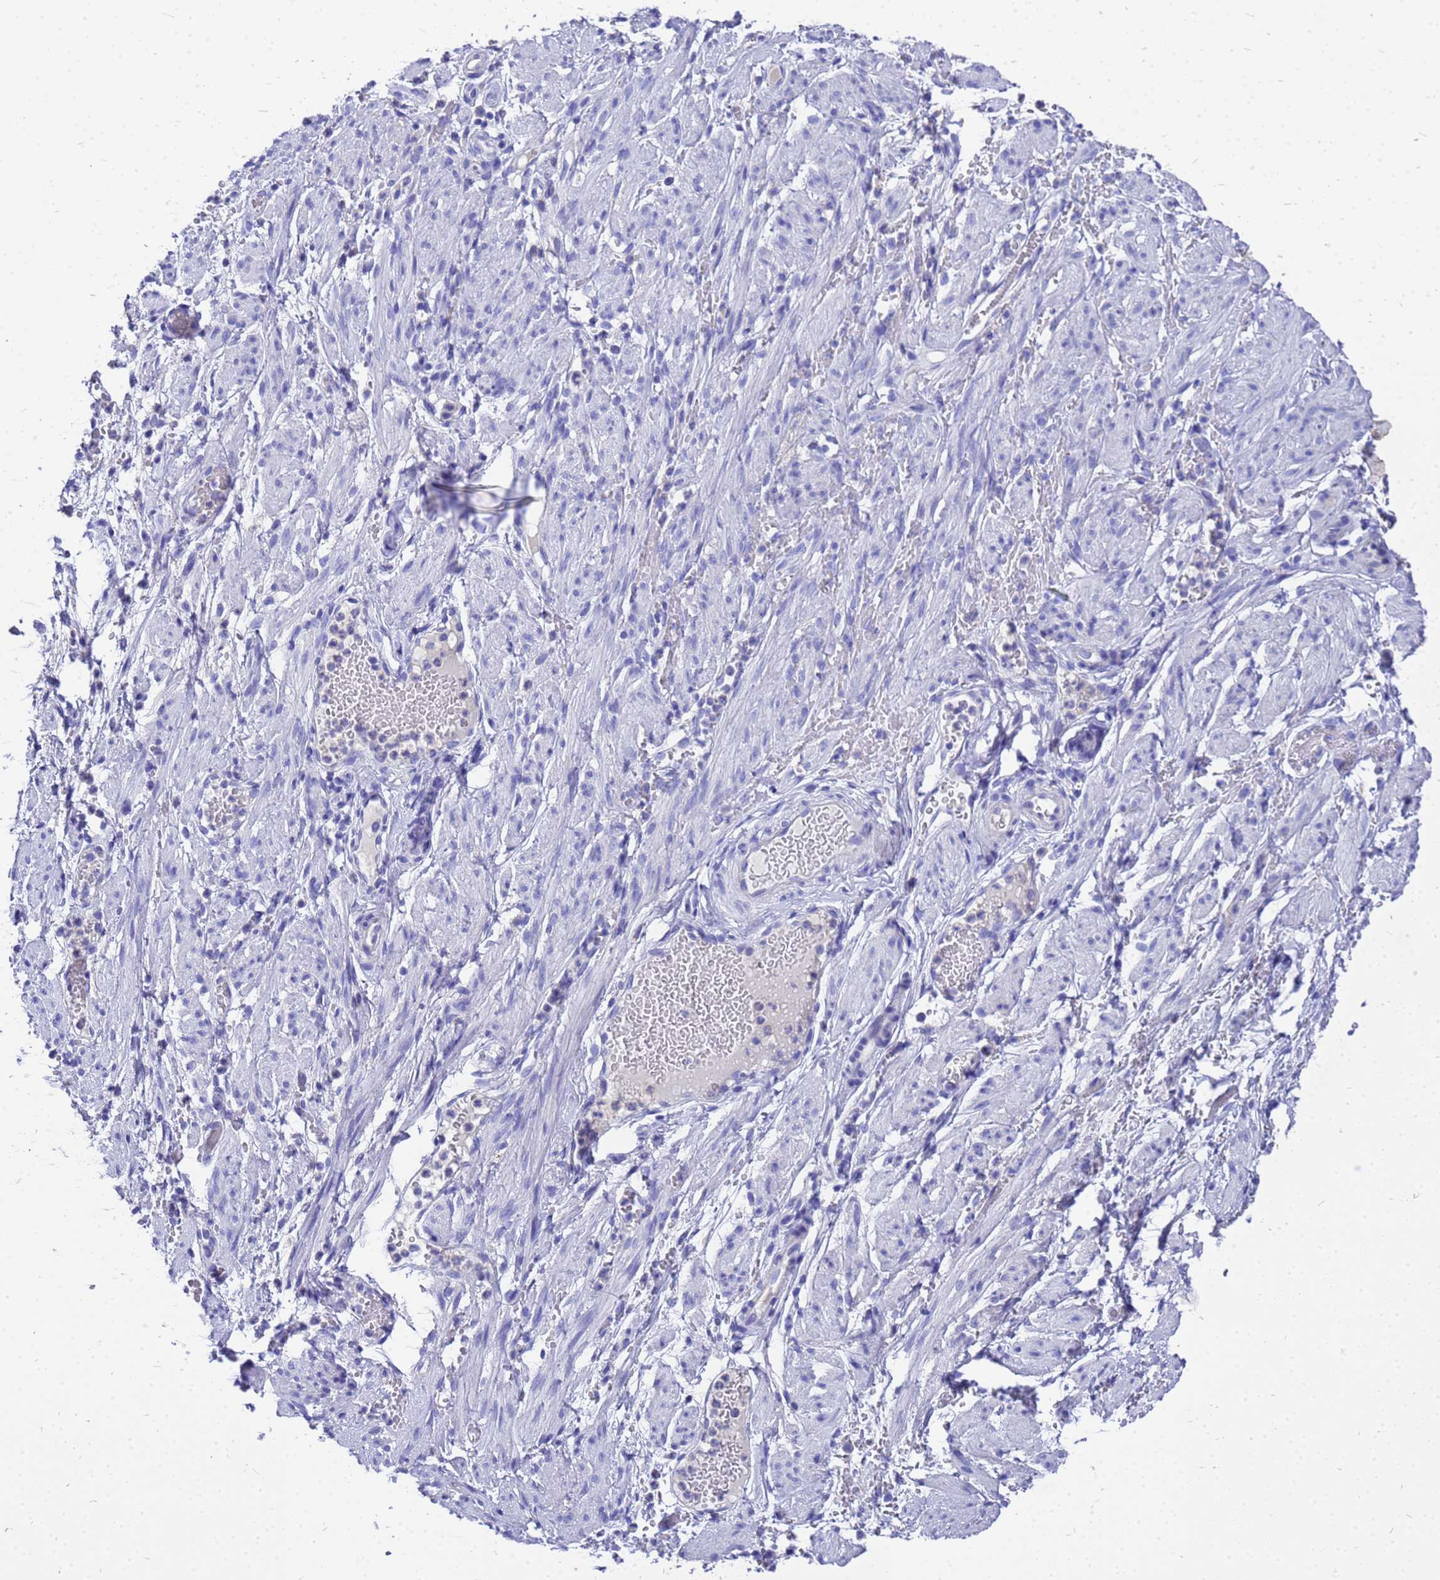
{"staining": {"intensity": "negative", "quantity": "none", "location": "none"}, "tissue": "adipose tissue", "cell_type": "Adipocytes", "image_type": "normal", "snomed": [{"axis": "morphology", "description": "Normal tissue, NOS"}, {"axis": "topography", "description": "Smooth muscle"}, {"axis": "topography", "description": "Peripheral nerve tissue"}], "caption": "A micrograph of adipose tissue stained for a protein displays no brown staining in adipocytes.", "gene": "OR52E2", "patient": {"sex": "female", "age": 39}}